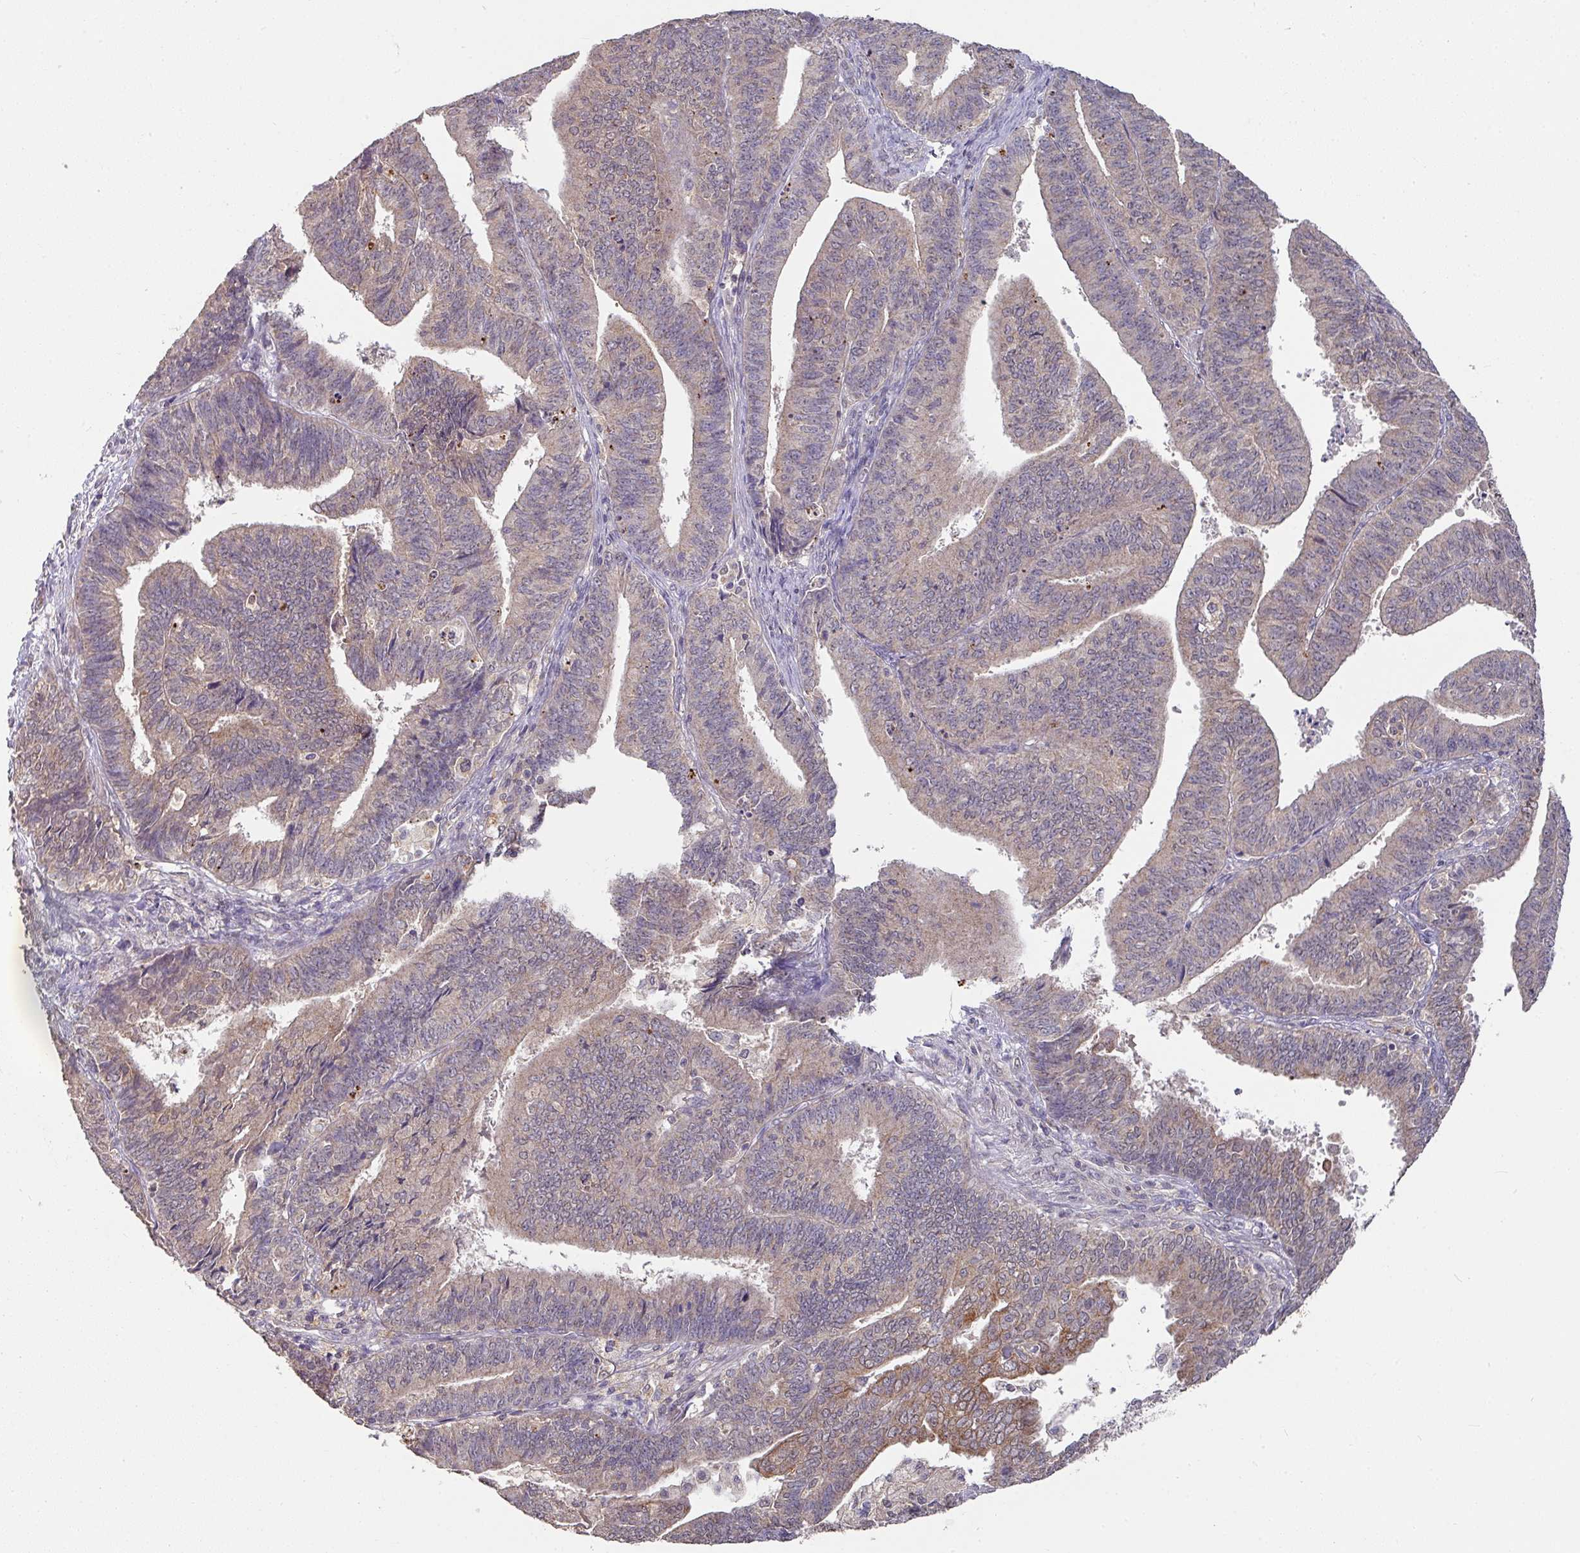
{"staining": {"intensity": "moderate", "quantity": "<25%", "location": "cytoplasmic/membranous"}, "tissue": "endometrial cancer", "cell_type": "Tumor cells", "image_type": "cancer", "snomed": [{"axis": "morphology", "description": "Adenocarcinoma, NOS"}, {"axis": "topography", "description": "Endometrium"}], "caption": "A brown stain highlights moderate cytoplasmic/membranous staining of a protein in endometrial adenocarcinoma tumor cells. Nuclei are stained in blue.", "gene": "EXTL3", "patient": {"sex": "female", "age": 73}}